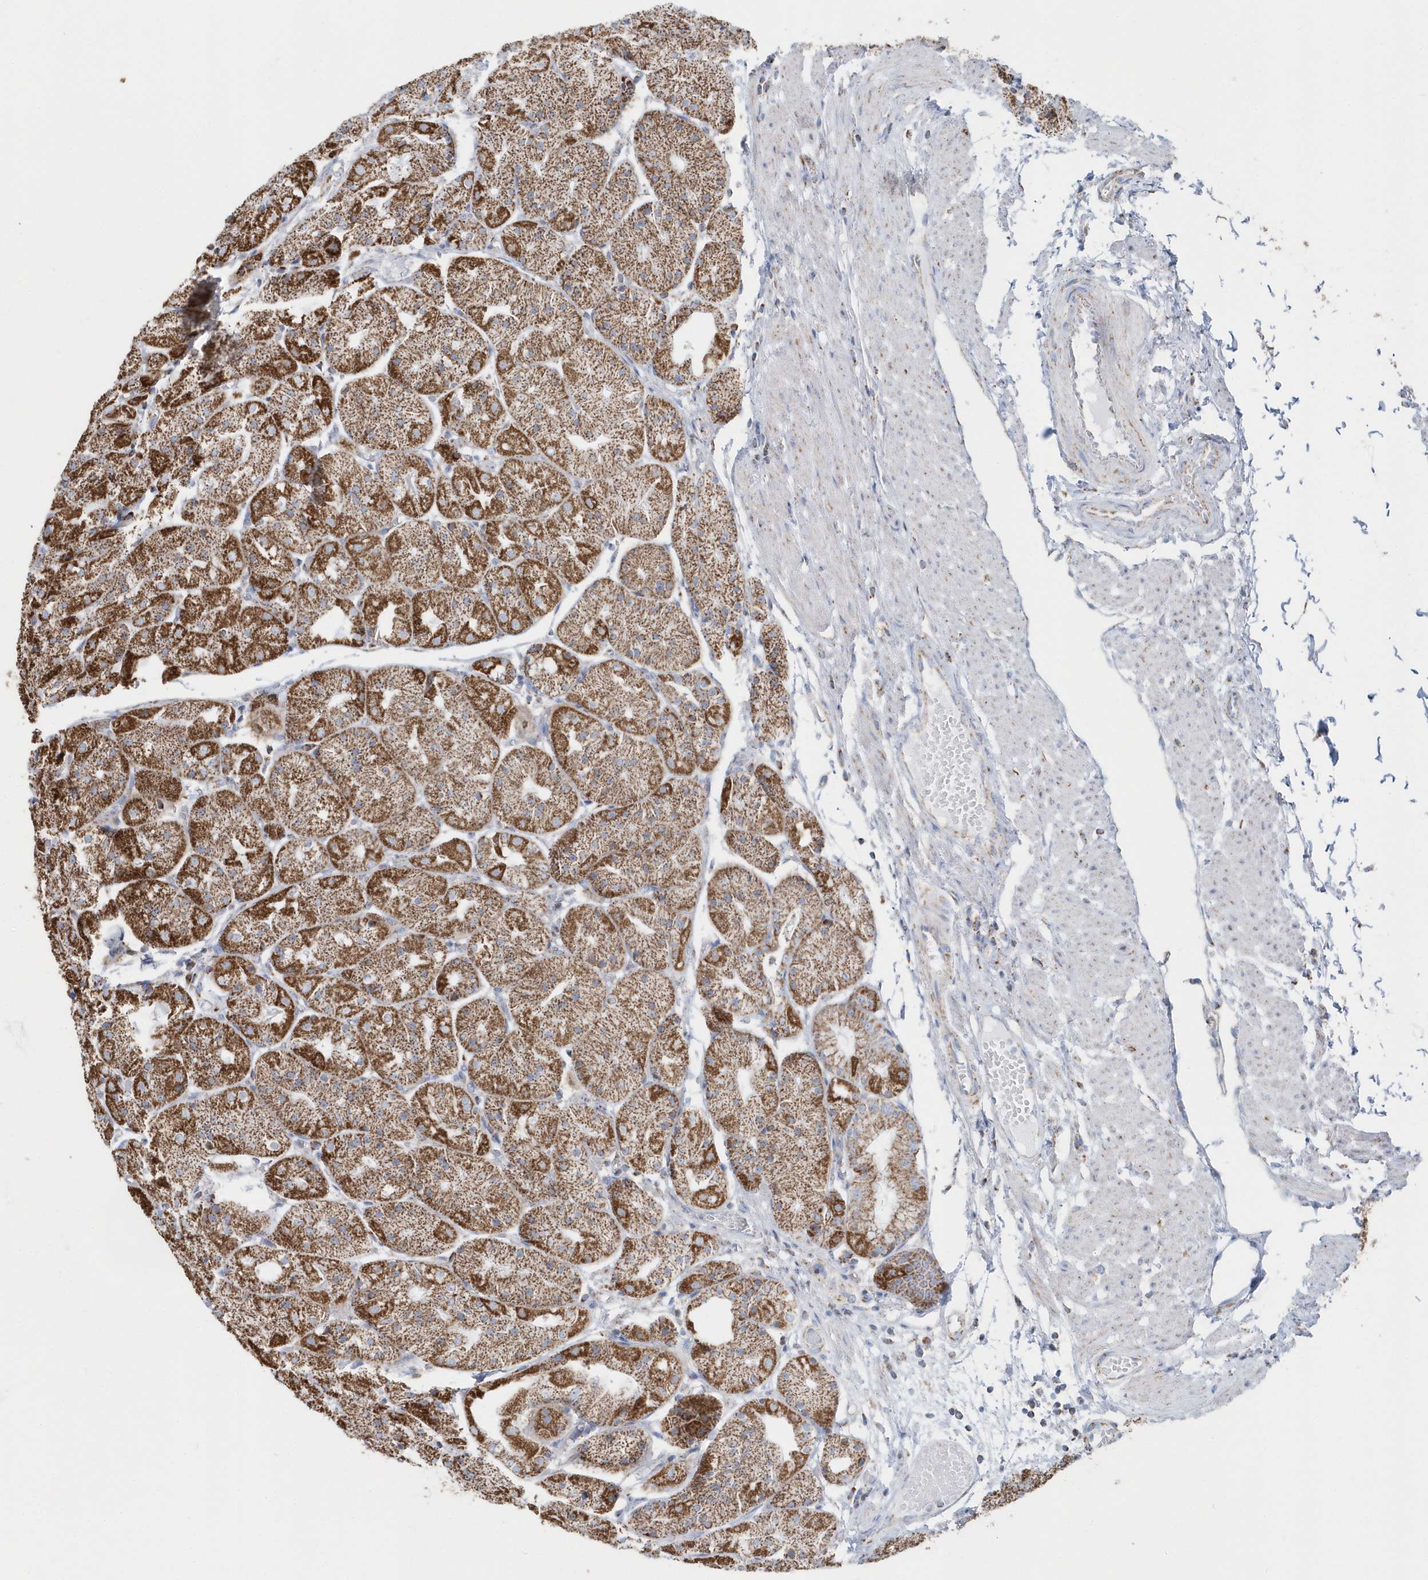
{"staining": {"intensity": "moderate", "quantity": ">75%", "location": "cytoplasmic/membranous"}, "tissue": "stomach", "cell_type": "Glandular cells", "image_type": "normal", "snomed": [{"axis": "morphology", "description": "Normal tissue, NOS"}, {"axis": "topography", "description": "Stomach, upper"}], "caption": "Stomach stained with IHC displays moderate cytoplasmic/membranous staining in approximately >75% of glandular cells. (DAB (3,3'-diaminobenzidine) IHC, brown staining for protein, blue staining for nuclei).", "gene": "TMCO6", "patient": {"sex": "male", "age": 72}}